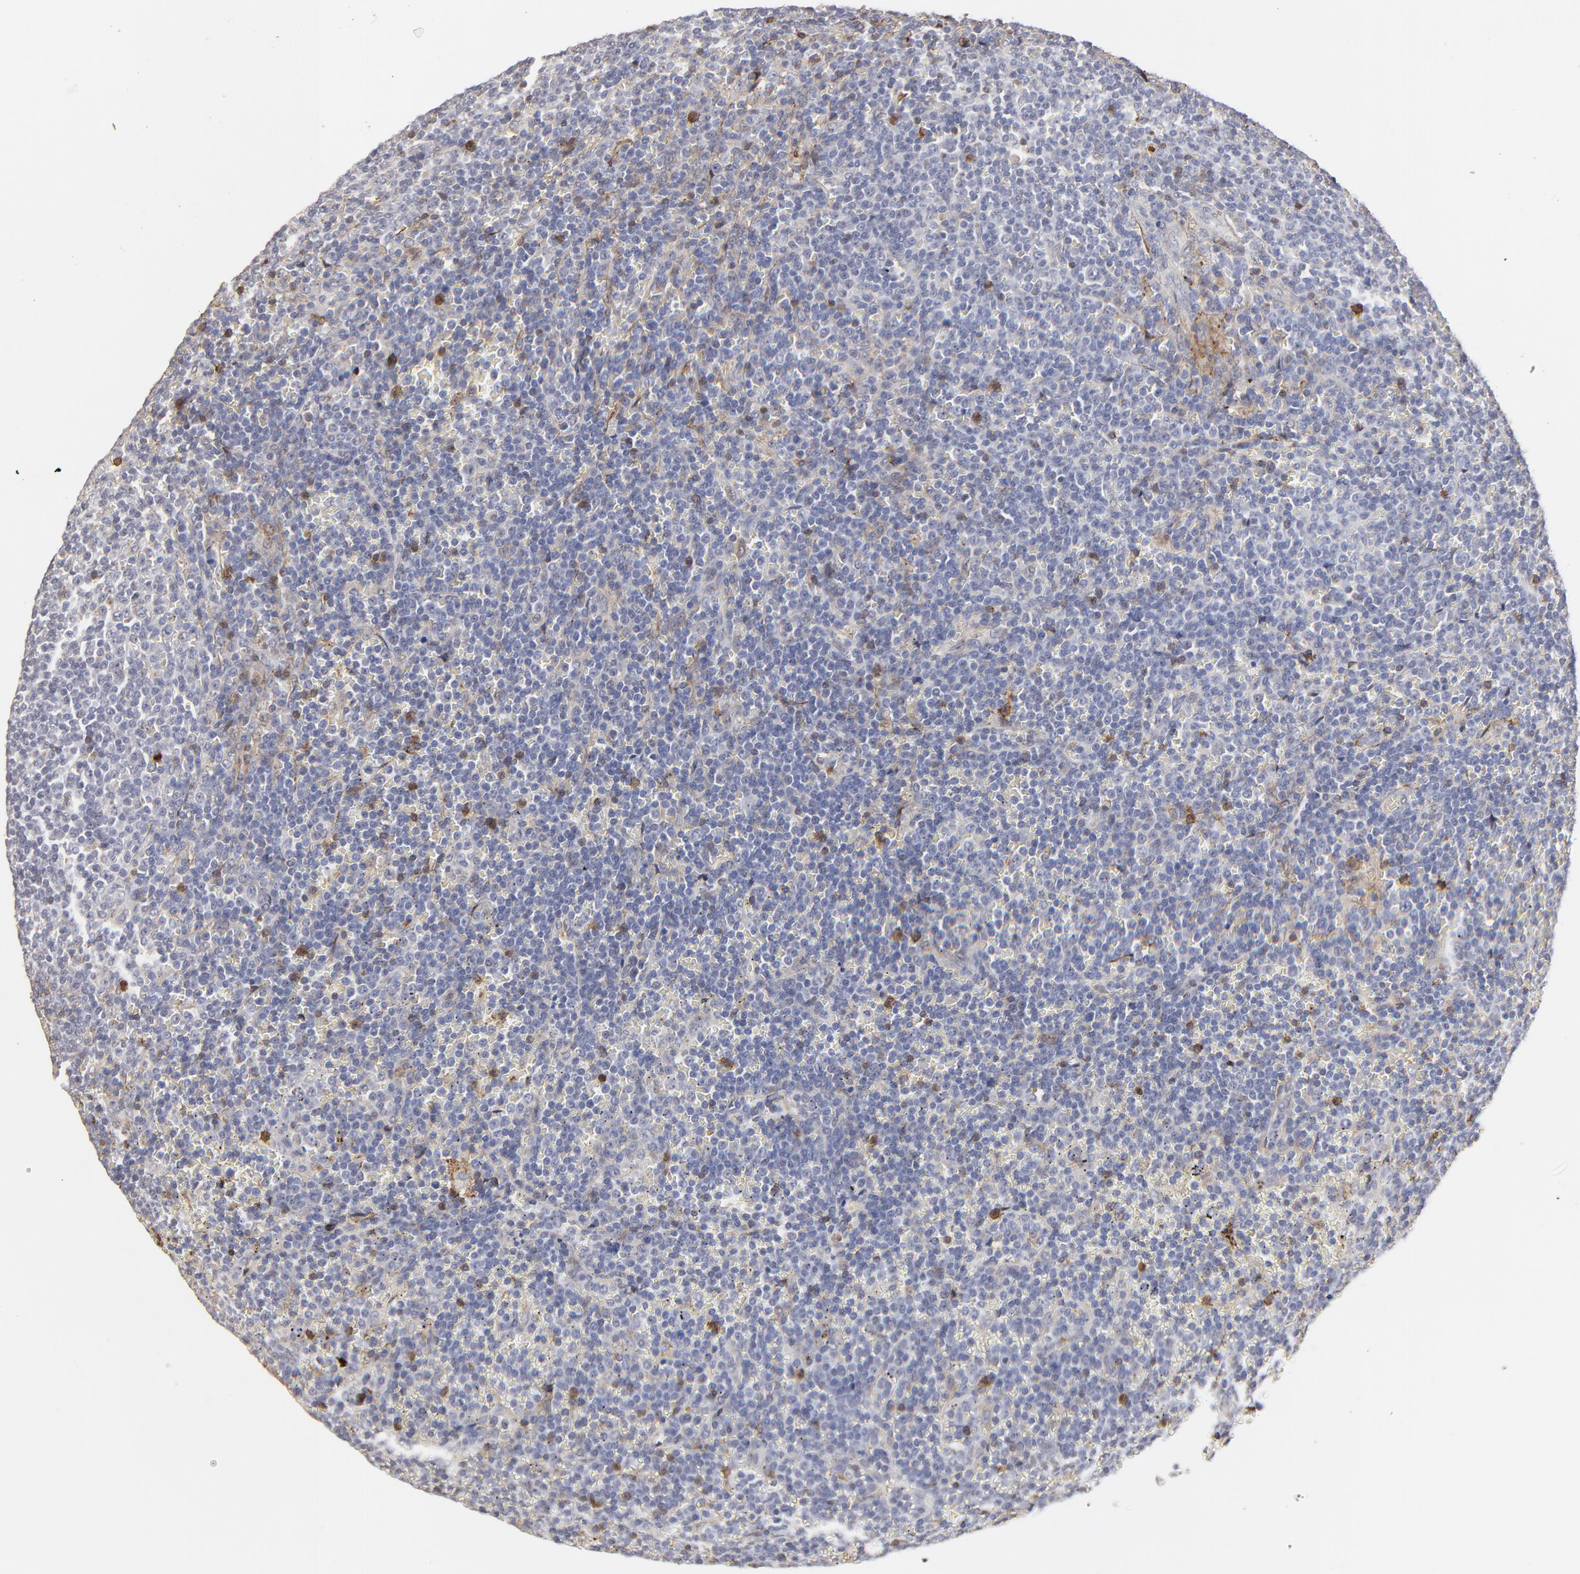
{"staining": {"intensity": "moderate", "quantity": "<25%", "location": "nuclear"}, "tissue": "lymphoma", "cell_type": "Tumor cells", "image_type": "cancer", "snomed": [{"axis": "morphology", "description": "Malignant lymphoma, non-Hodgkin's type, Low grade"}, {"axis": "topography", "description": "Spleen"}], "caption": "Immunohistochemistry (IHC) histopathology image of human low-grade malignant lymphoma, non-Hodgkin's type stained for a protein (brown), which exhibits low levels of moderate nuclear positivity in about <25% of tumor cells.", "gene": "SLC6A14", "patient": {"sex": "male", "age": 80}}